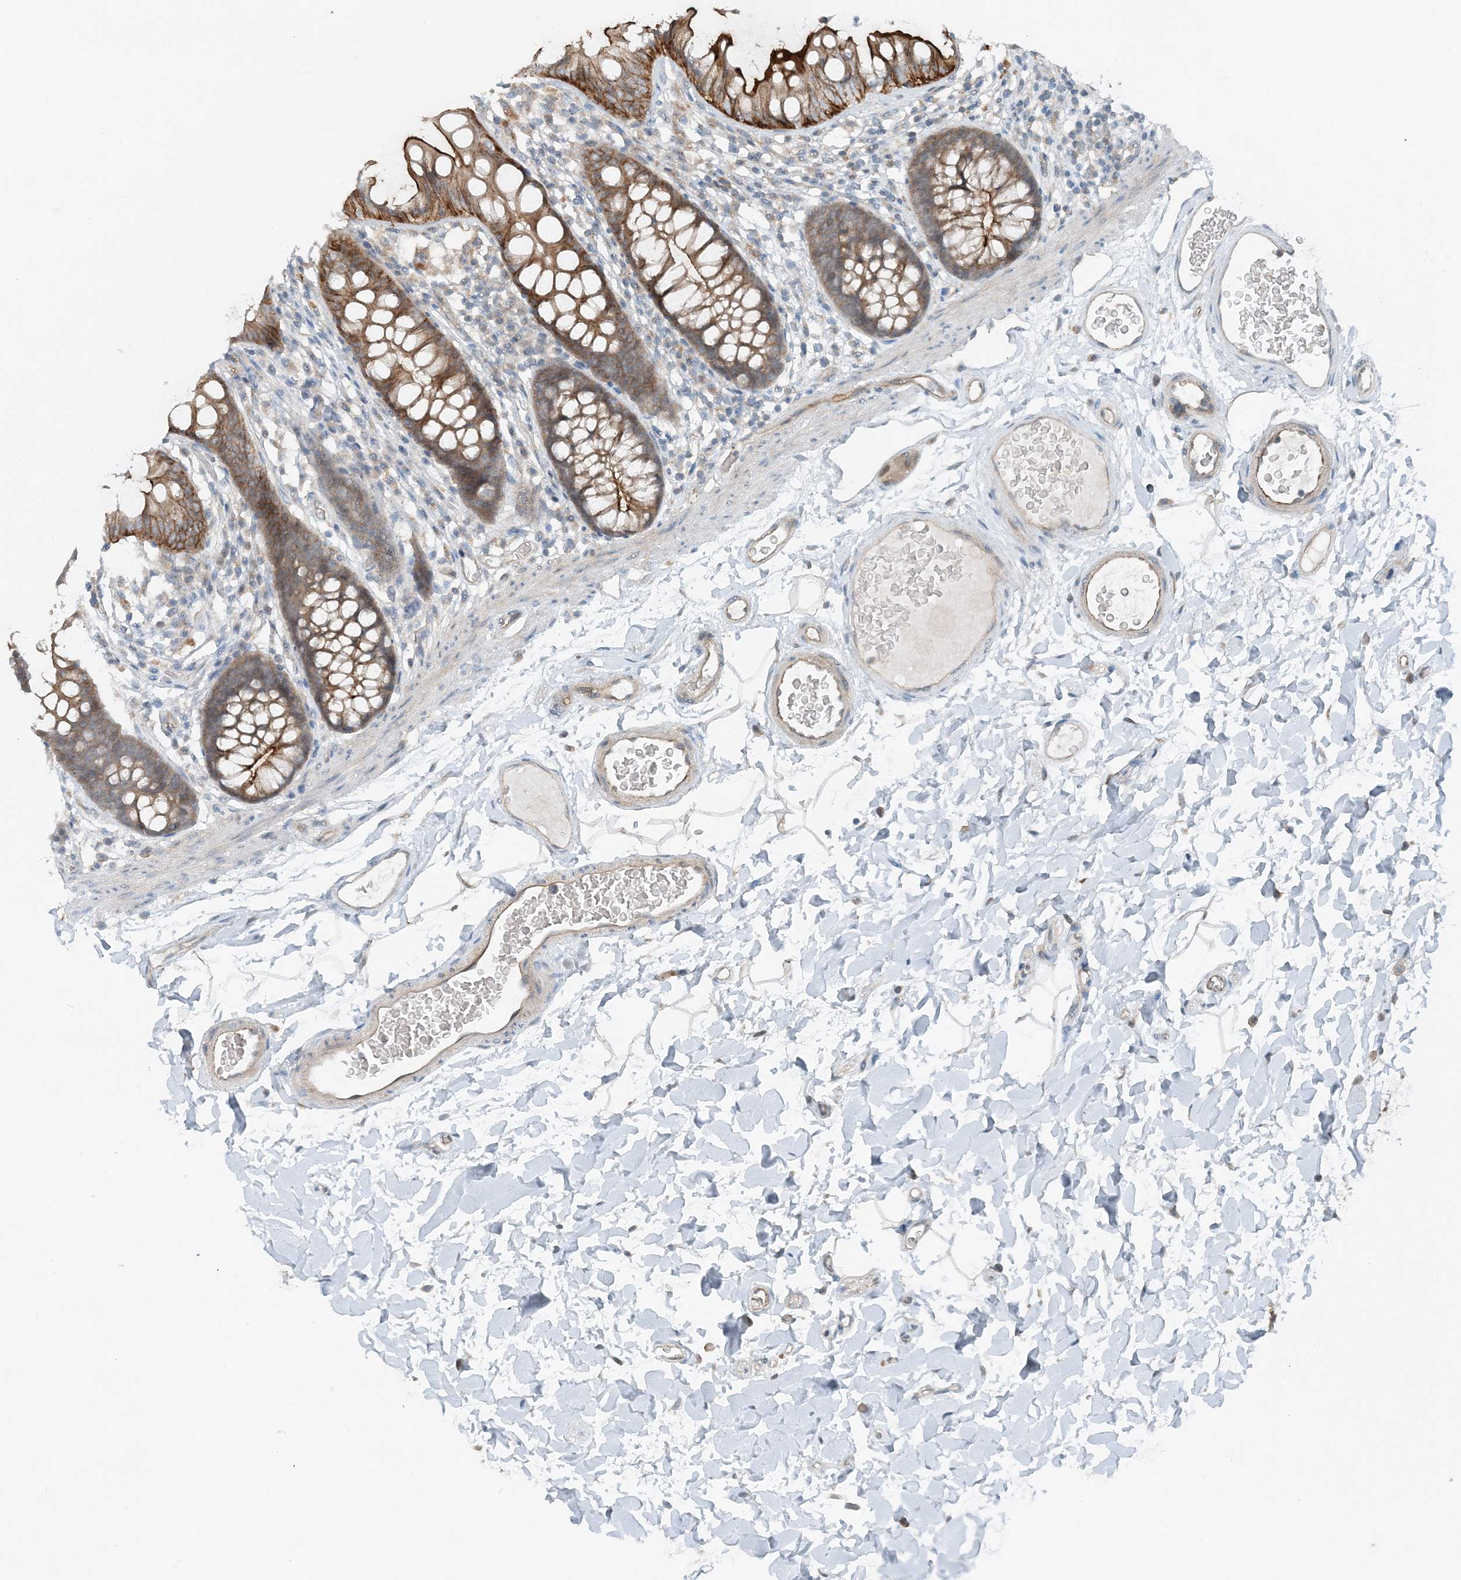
{"staining": {"intensity": "negative", "quantity": "none", "location": "none"}, "tissue": "colon", "cell_type": "Endothelial cells", "image_type": "normal", "snomed": [{"axis": "morphology", "description": "Normal tissue, NOS"}, {"axis": "topography", "description": "Colon"}], "caption": "Benign colon was stained to show a protein in brown. There is no significant expression in endothelial cells. (Brightfield microscopy of DAB immunohistochemistry (IHC) at high magnification).", "gene": "MITD1", "patient": {"sex": "female", "age": 62}}